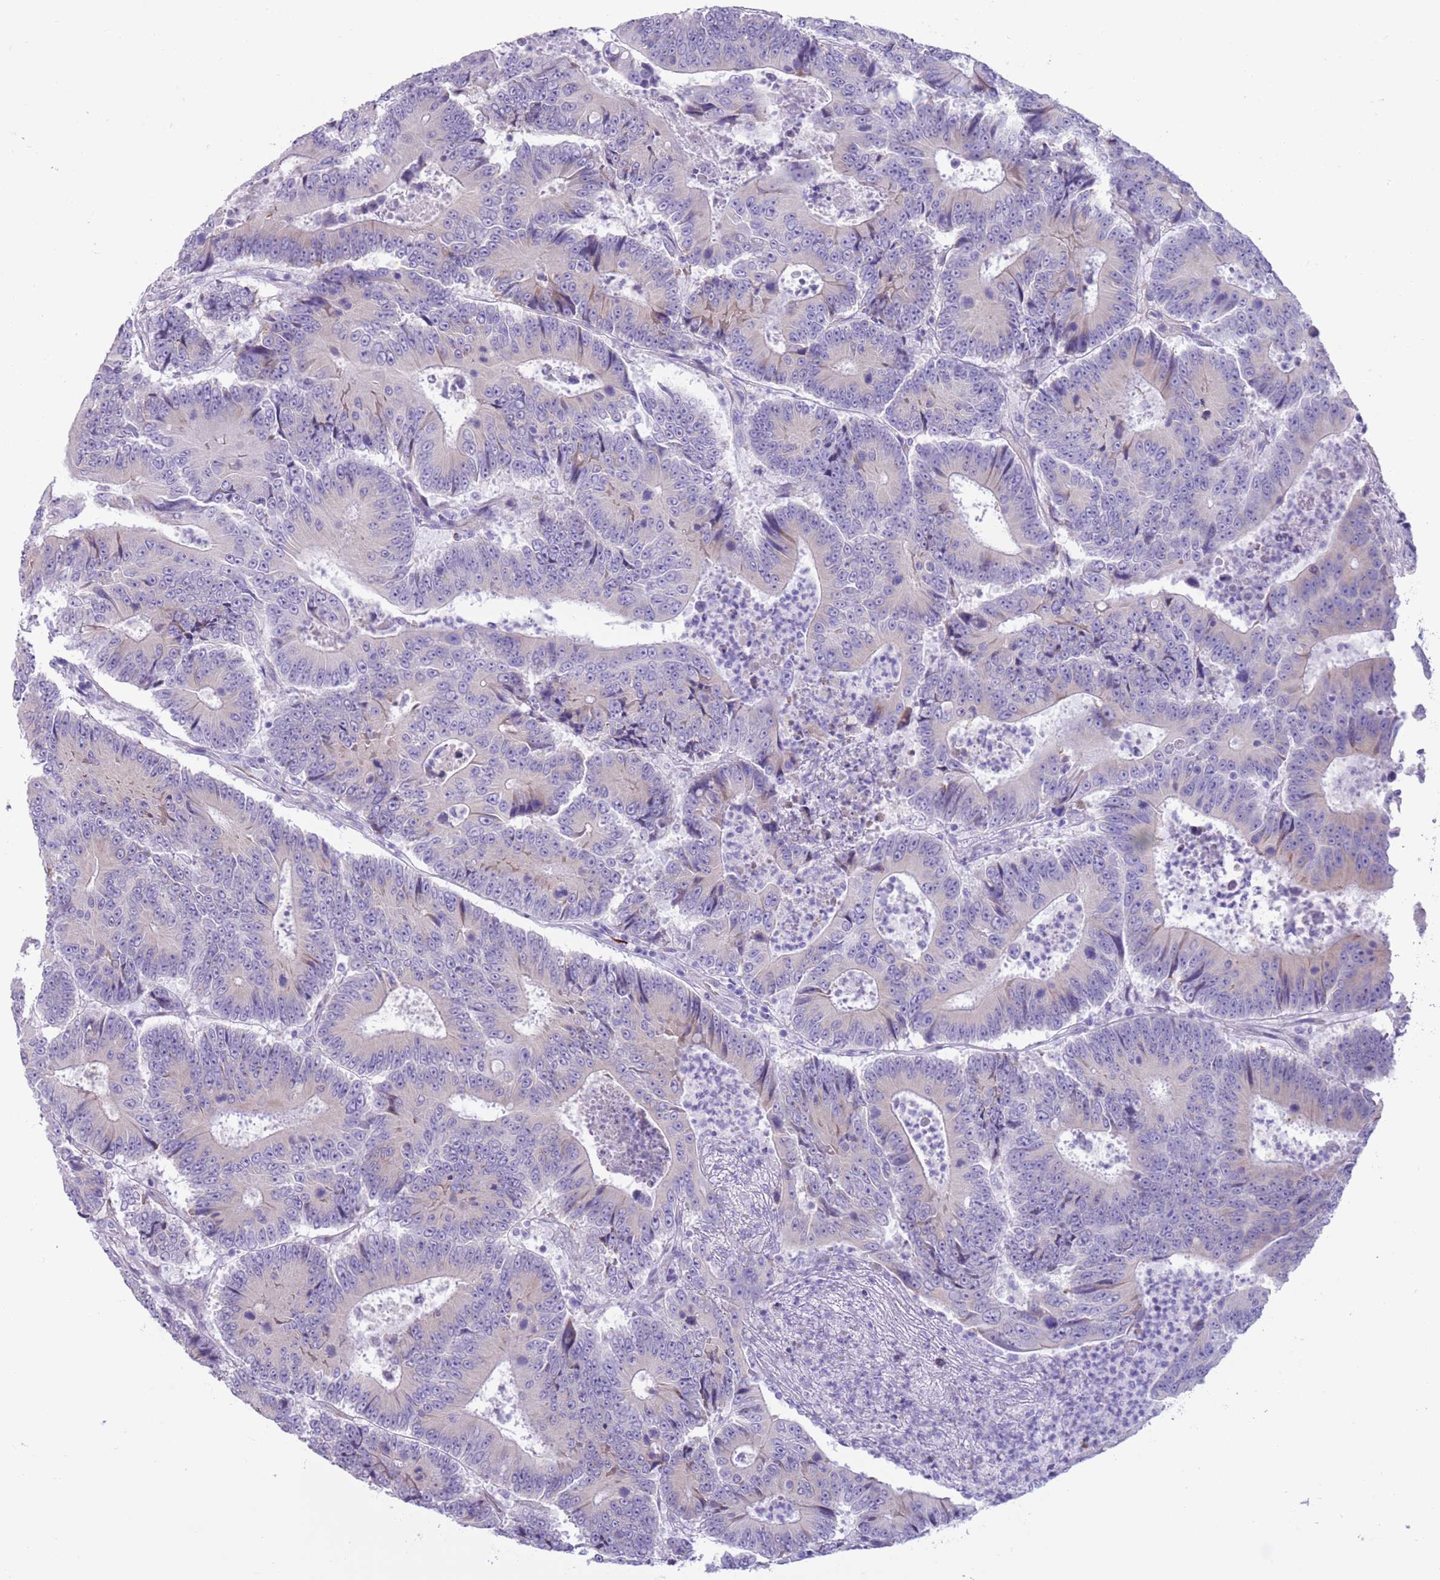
{"staining": {"intensity": "negative", "quantity": "none", "location": "none"}, "tissue": "colorectal cancer", "cell_type": "Tumor cells", "image_type": "cancer", "snomed": [{"axis": "morphology", "description": "Adenocarcinoma, NOS"}, {"axis": "topography", "description": "Colon"}], "caption": "This is an immunohistochemistry micrograph of colorectal adenocarcinoma. There is no positivity in tumor cells.", "gene": "LY6G5B", "patient": {"sex": "male", "age": 83}}